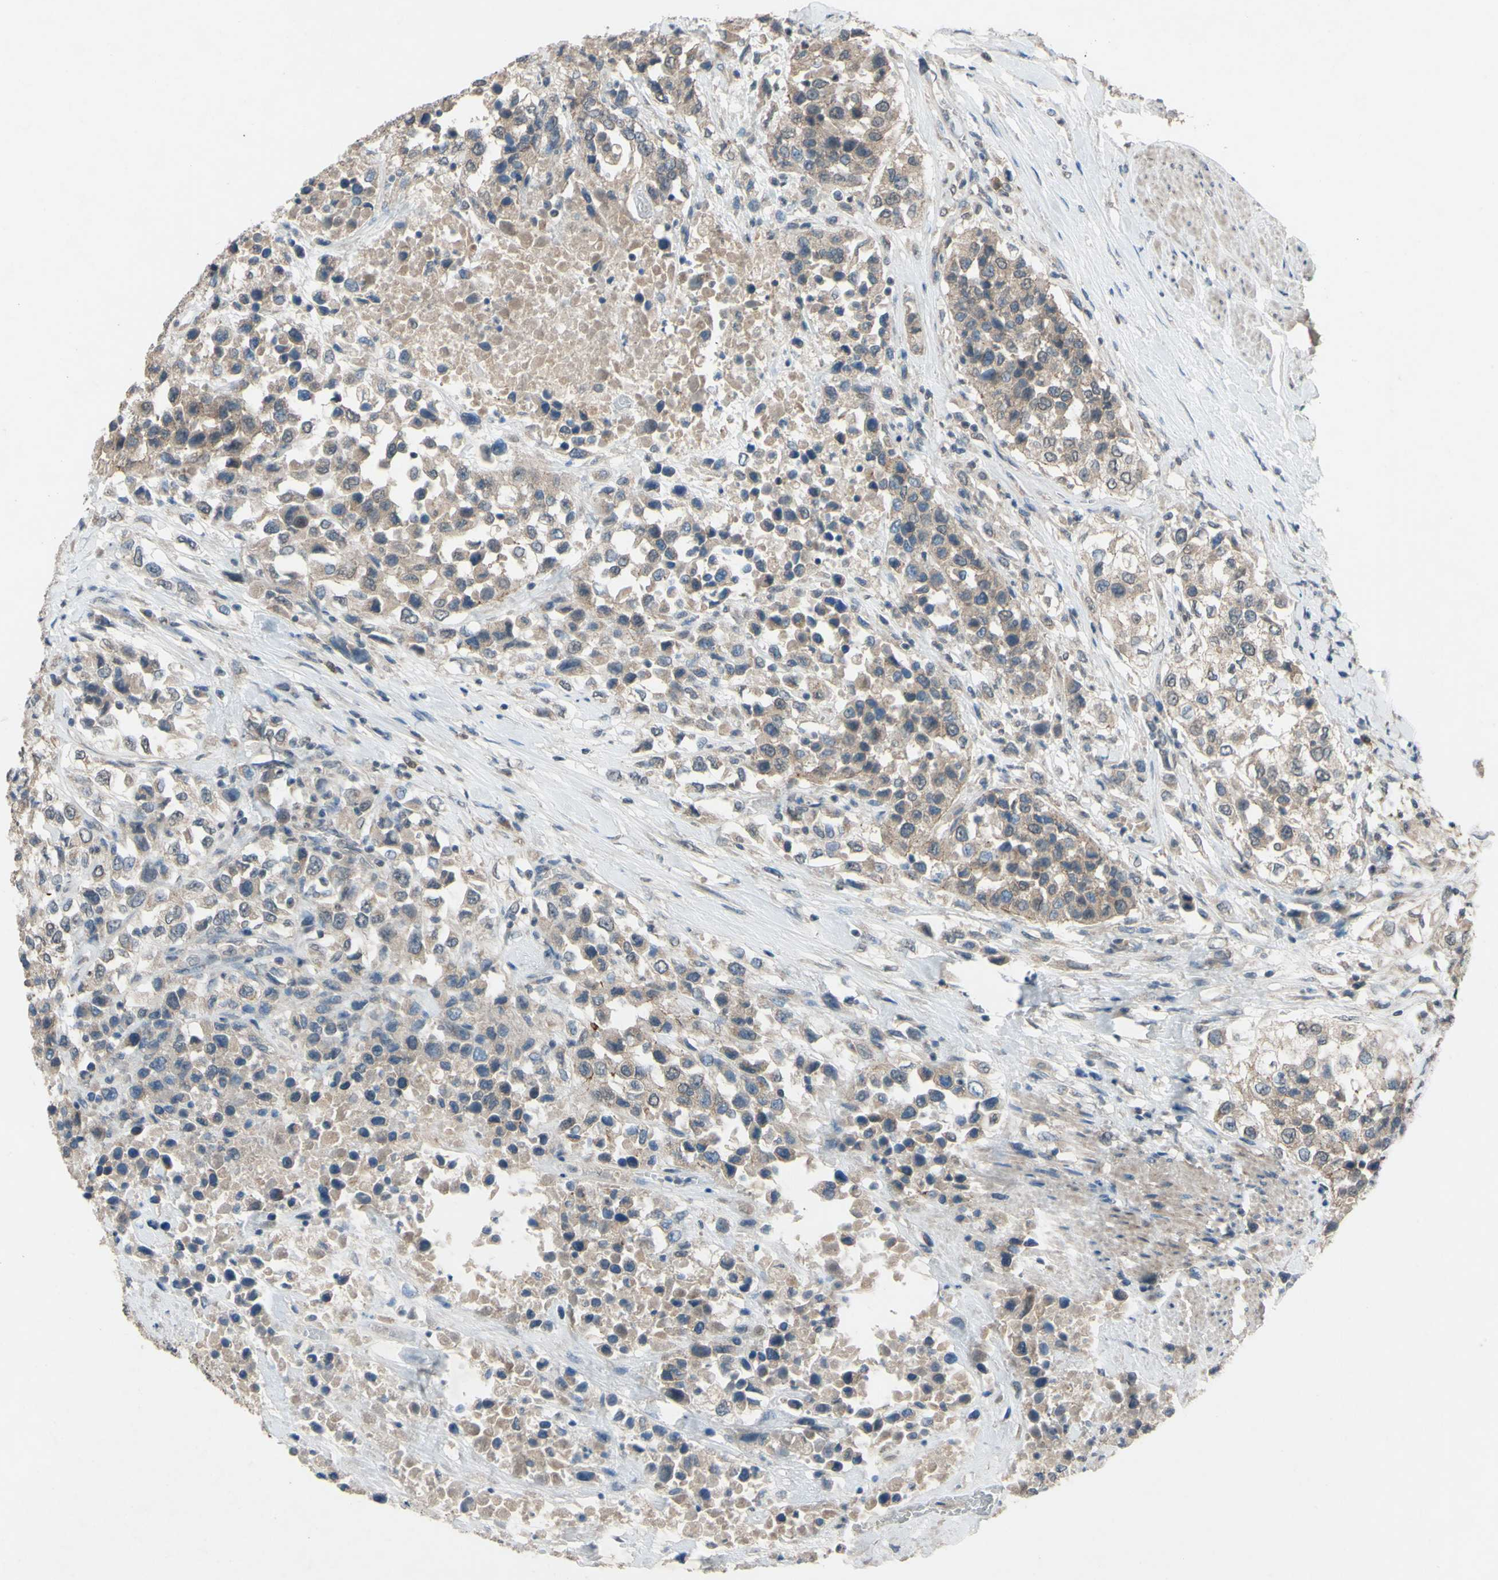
{"staining": {"intensity": "weak", "quantity": ">75%", "location": "cytoplasmic/membranous"}, "tissue": "urothelial cancer", "cell_type": "Tumor cells", "image_type": "cancer", "snomed": [{"axis": "morphology", "description": "Urothelial carcinoma, High grade"}, {"axis": "topography", "description": "Urinary bladder"}], "caption": "A low amount of weak cytoplasmic/membranous expression is appreciated in approximately >75% of tumor cells in urothelial cancer tissue.", "gene": "CDCP1", "patient": {"sex": "female", "age": 80}}